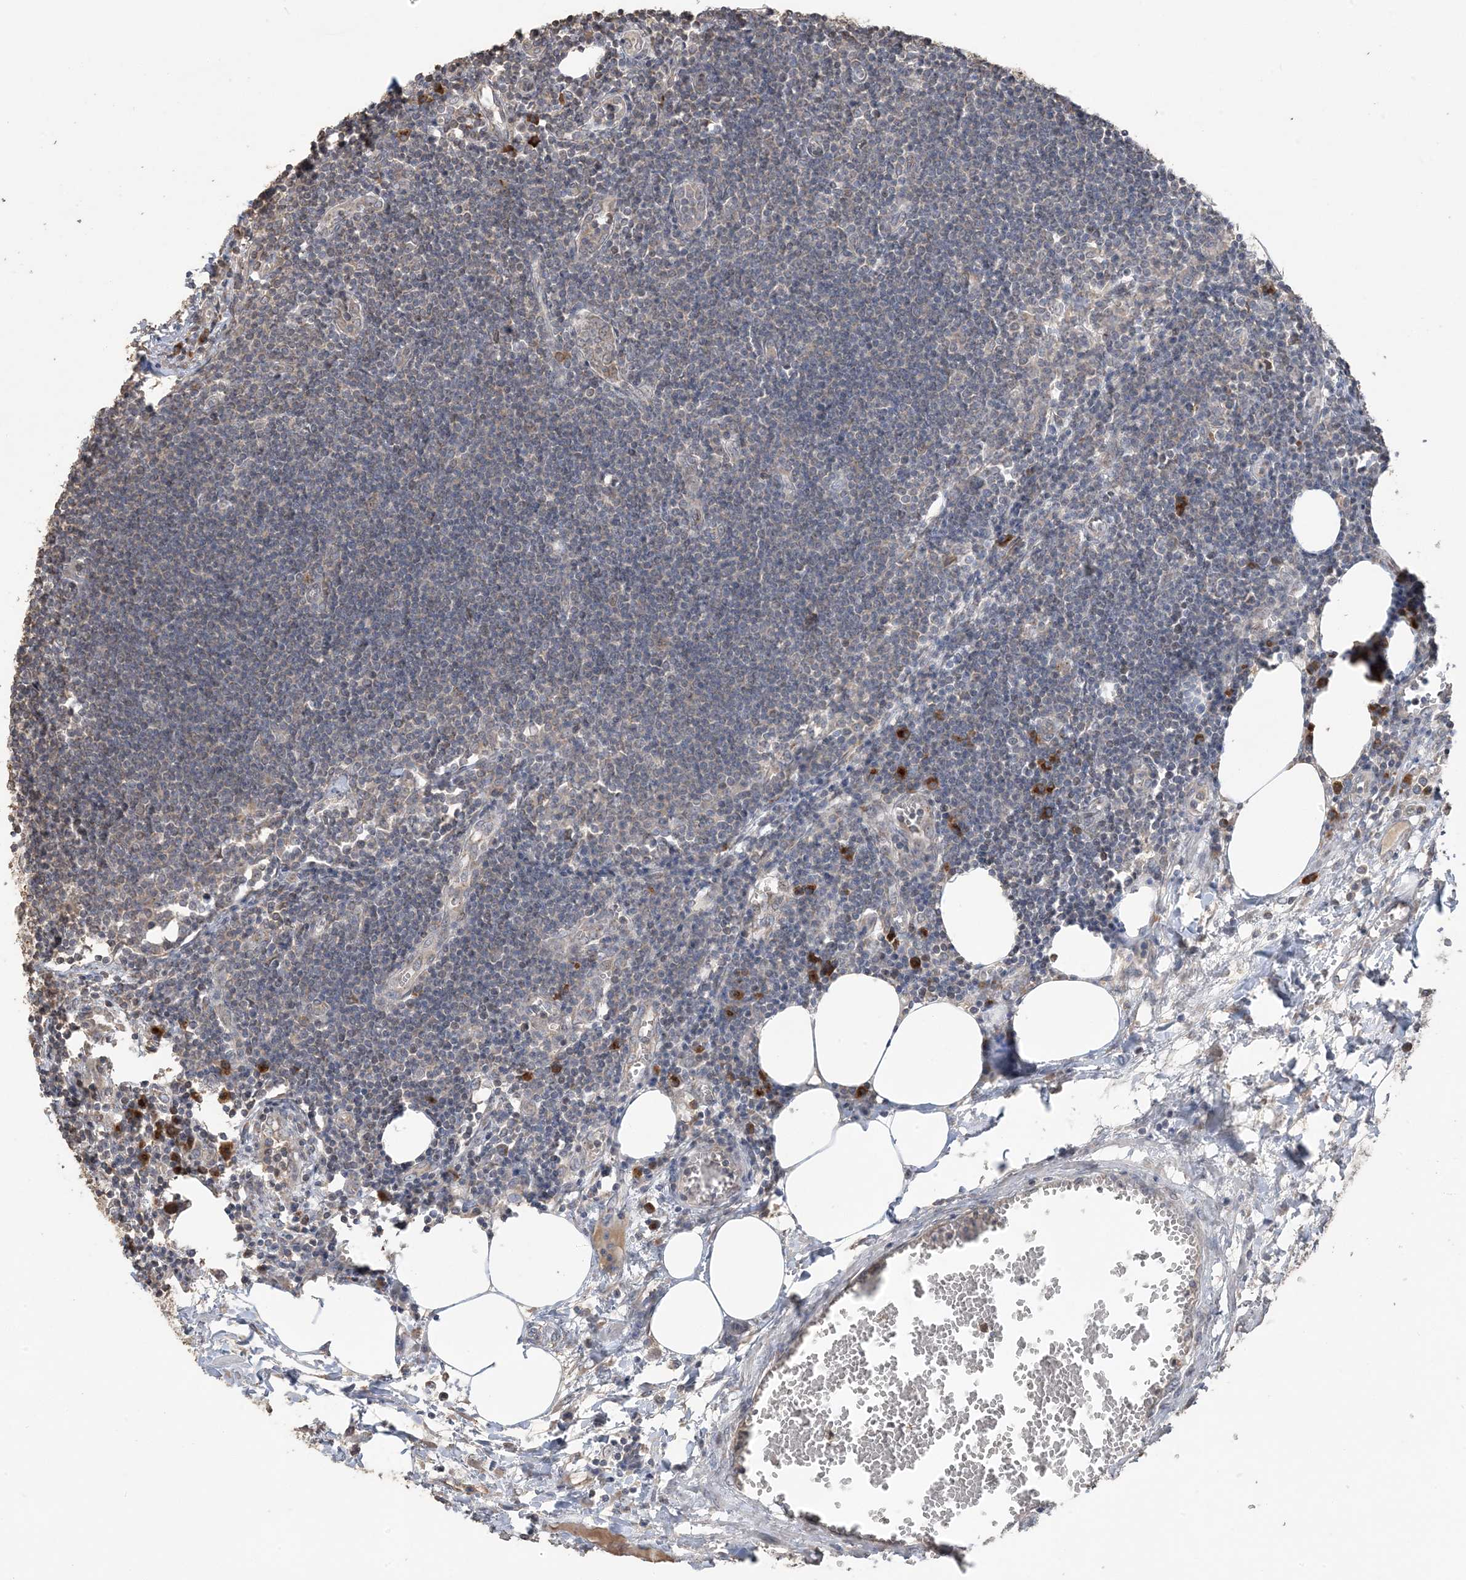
{"staining": {"intensity": "moderate", "quantity": "25%-75%", "location": "cytoplasmic/membranous"}, "tissue": "lymph node", "cell_type": "Germinal center cells", "image_type": "normal", "snomed": [{"axis": "morphology", "description": "Normal tissue, NOS"}, {"axis": "morphology", "description": "Malignant melanoma, Metastatic site"}, {"axis": "topography", "description": "Lymph node"}], "caption": "Immunohistochemistry (IHC) of unremarkable lymph node reveals medium levels of moderate cytoplasmic/membranous positivity in about 25%-75% of germinal center cells.", "gene": "RER1", "patient": {"sex": "male", "age": 41}}